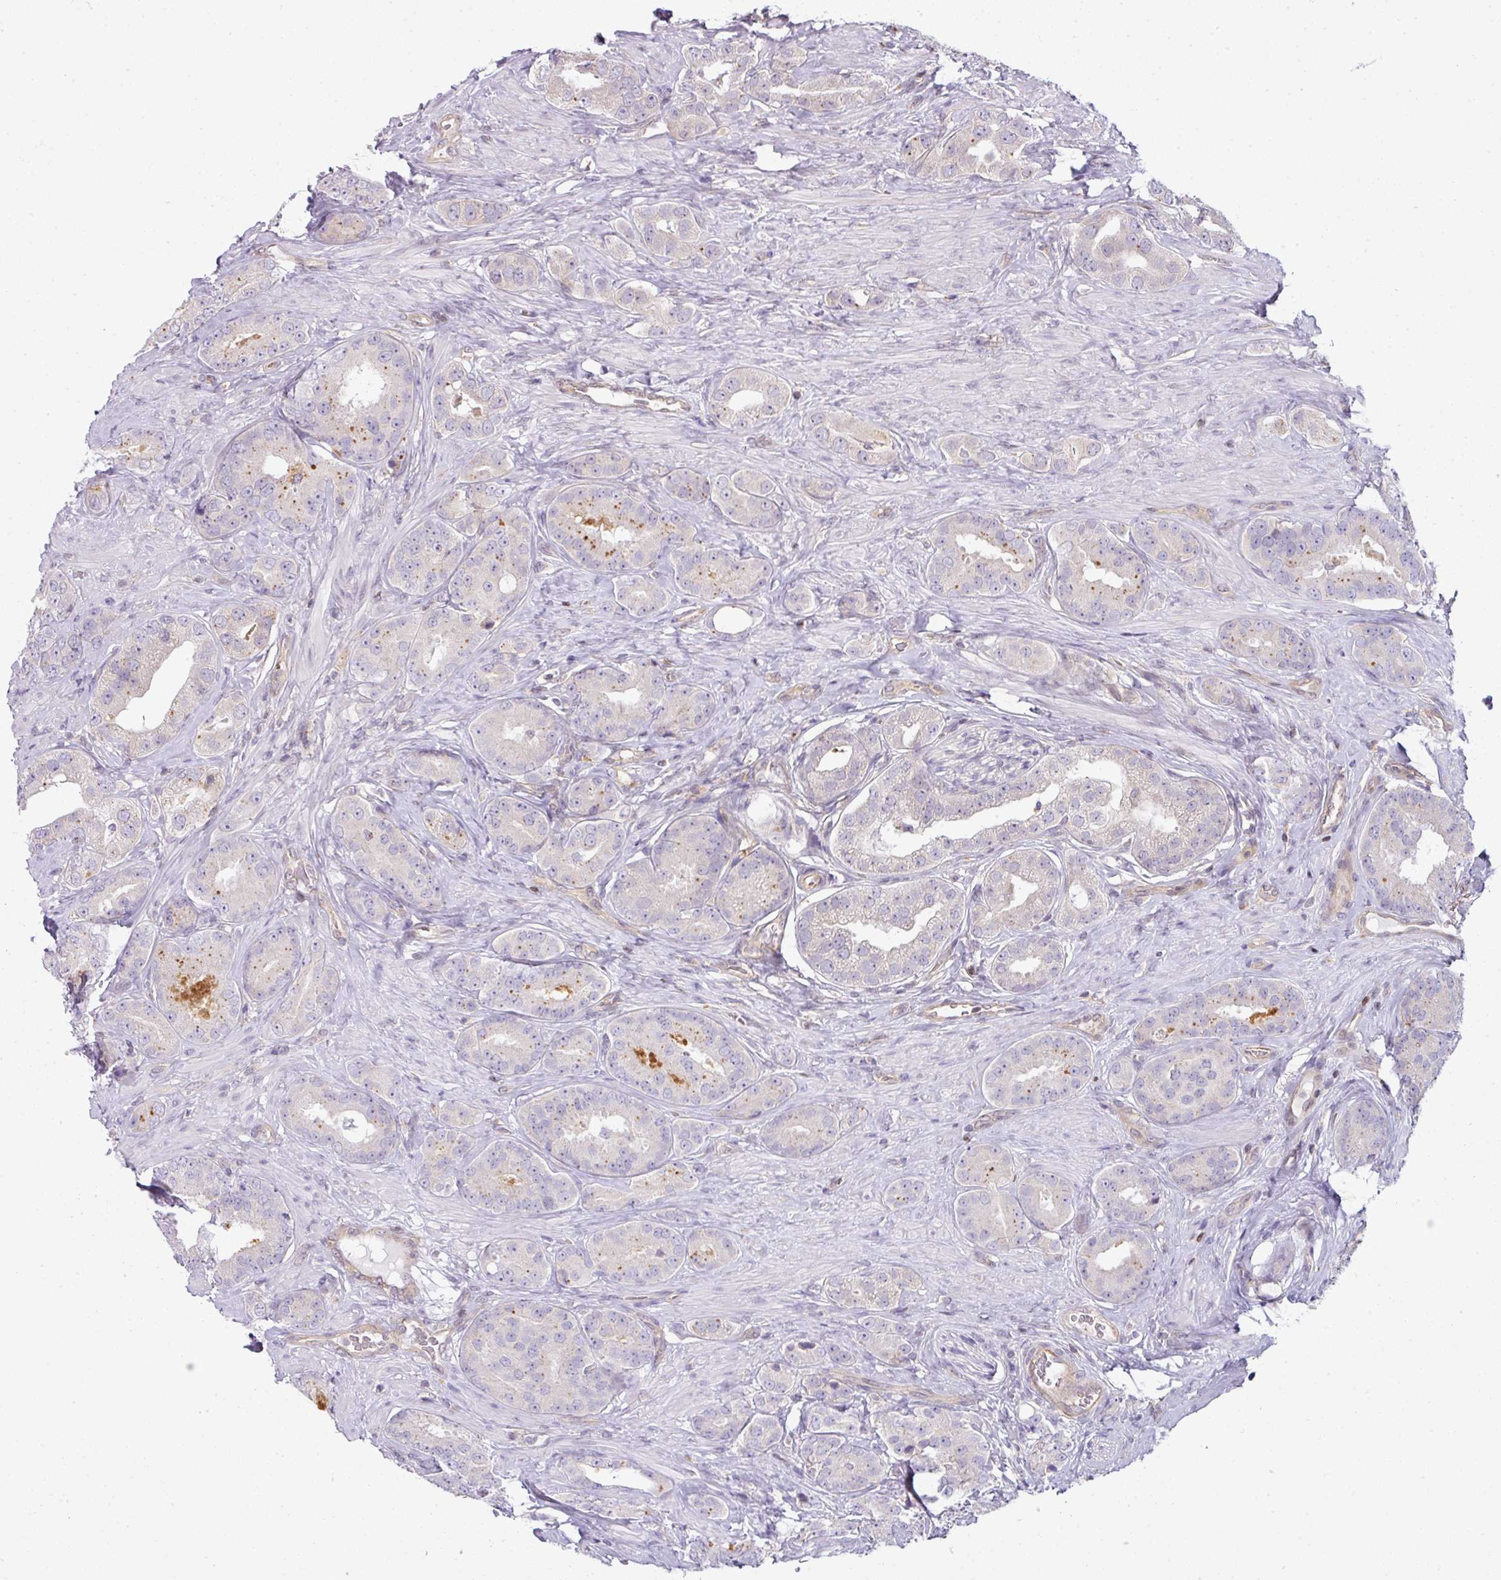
{"staining": {"intensity": "negative", "quantity": "none", "location": "none"}, "tissue": "prostate cancer", "cell_type": "Tumor cells", "image_type": "cancer", "snomed": [{"axis": "morphology", "description": "Adenocarcinoma, High grade"}, {"axis": "topography", "description": "Prostate"}], "caption": "DAB (3,3'-diaminobenzidine) immunohistochemical staining of human prostate cancer (adenocarcinoma (high-grade)) displays no significant staining in tumor cells.", "gene": "STAT5A", "patient": {"sex": "male", "age": 63}}